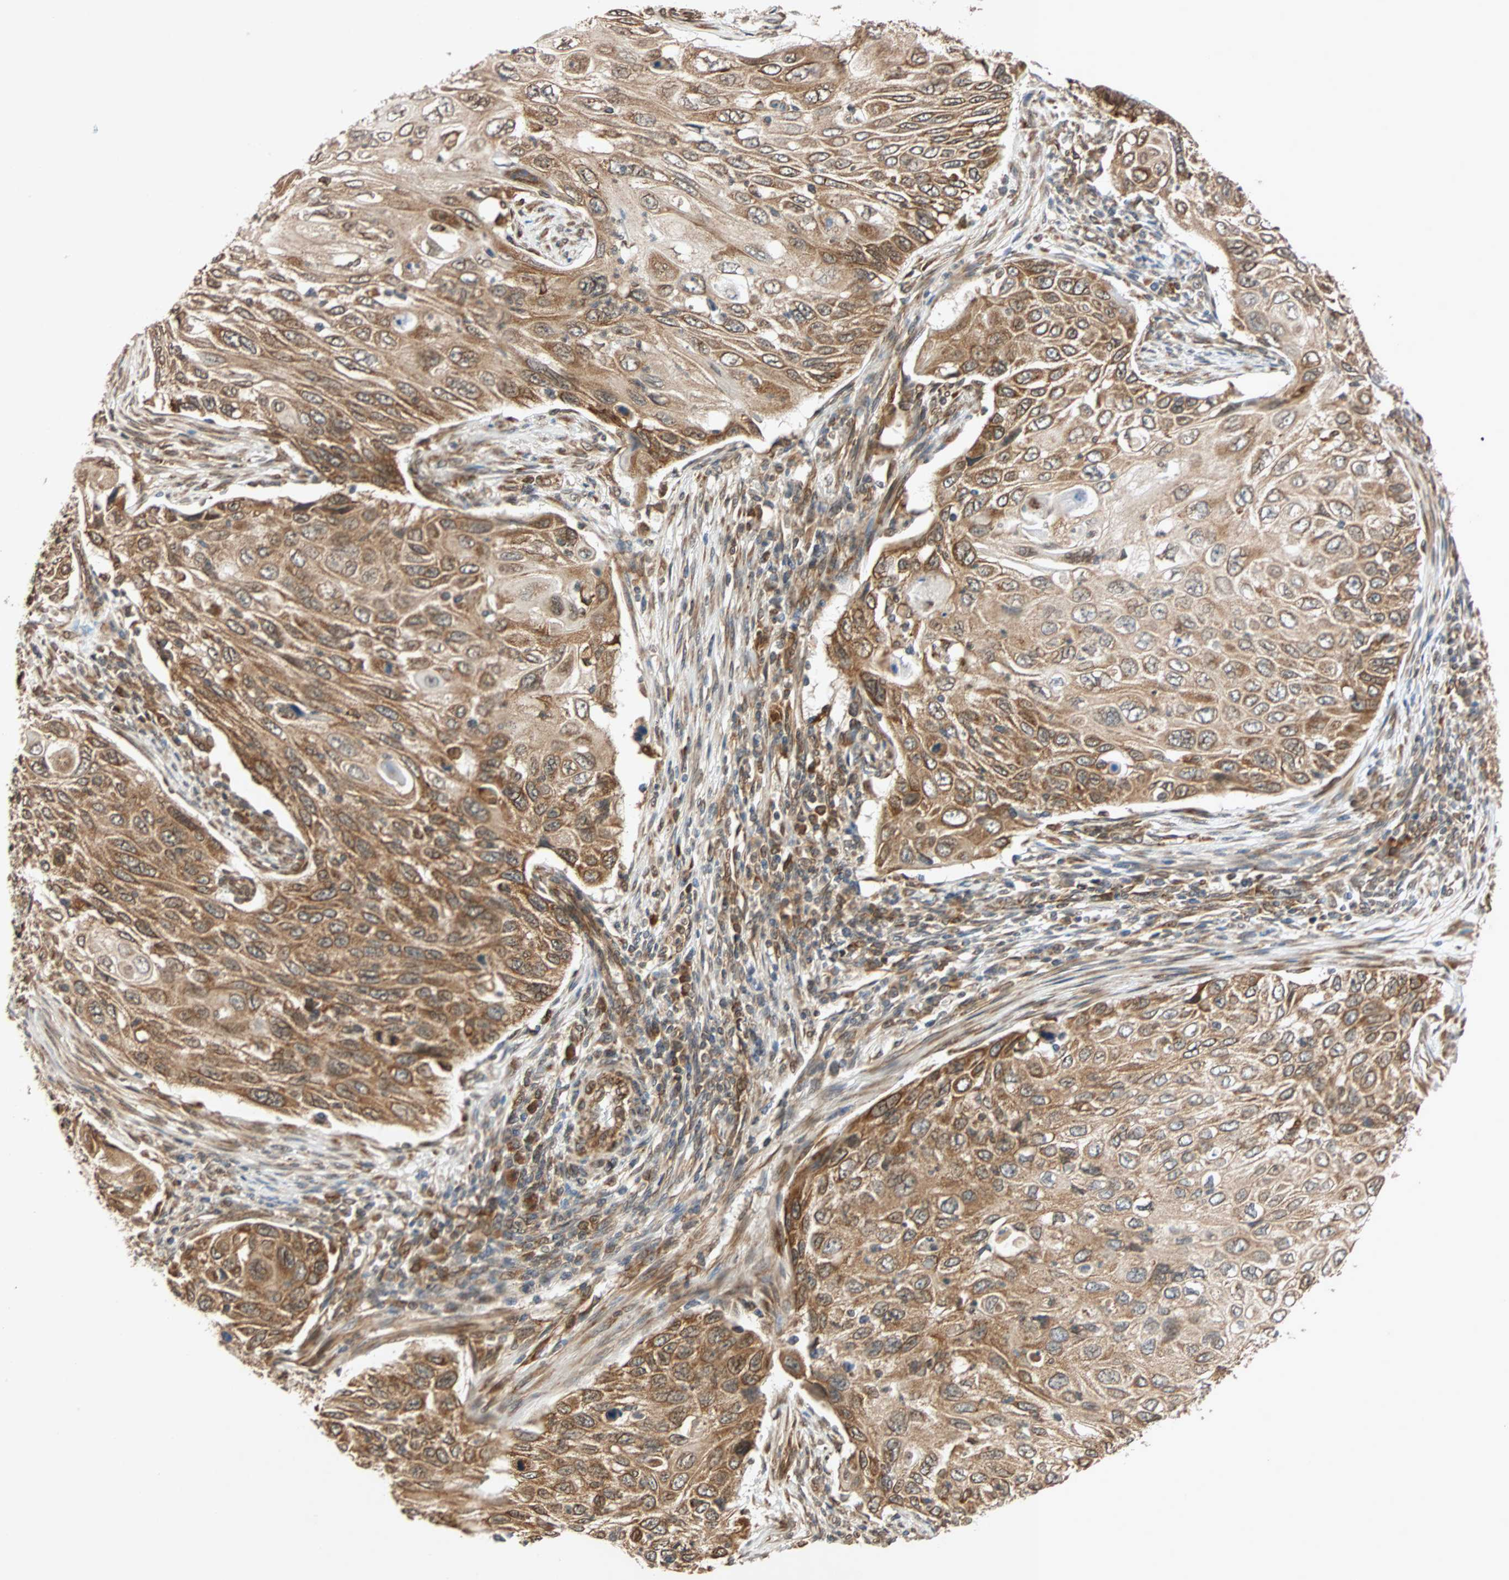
{"staining": {"intensity": "strong", "quantity": ">75%", "location": "cytoplasmic/membranous"}, "tissue": "cervical cancer", "cell_type": "Tumor cells", "image_type": "cancer", "snomed": [{"axis": "morphology", "description": "Squamous cell carcinoma, NOS"}, {"axis": "topography", "description": "Cervix"}], "caption": "This is a photomicrograph of immunohistochemistry (IHC) staining of cervical cancer (squamous cell carcinoma), which shows strong staining in the cytoplasmic/membranous of tumor cells.", "gene": "AUP1", "patient": {"sex": "female", "age": 70}}